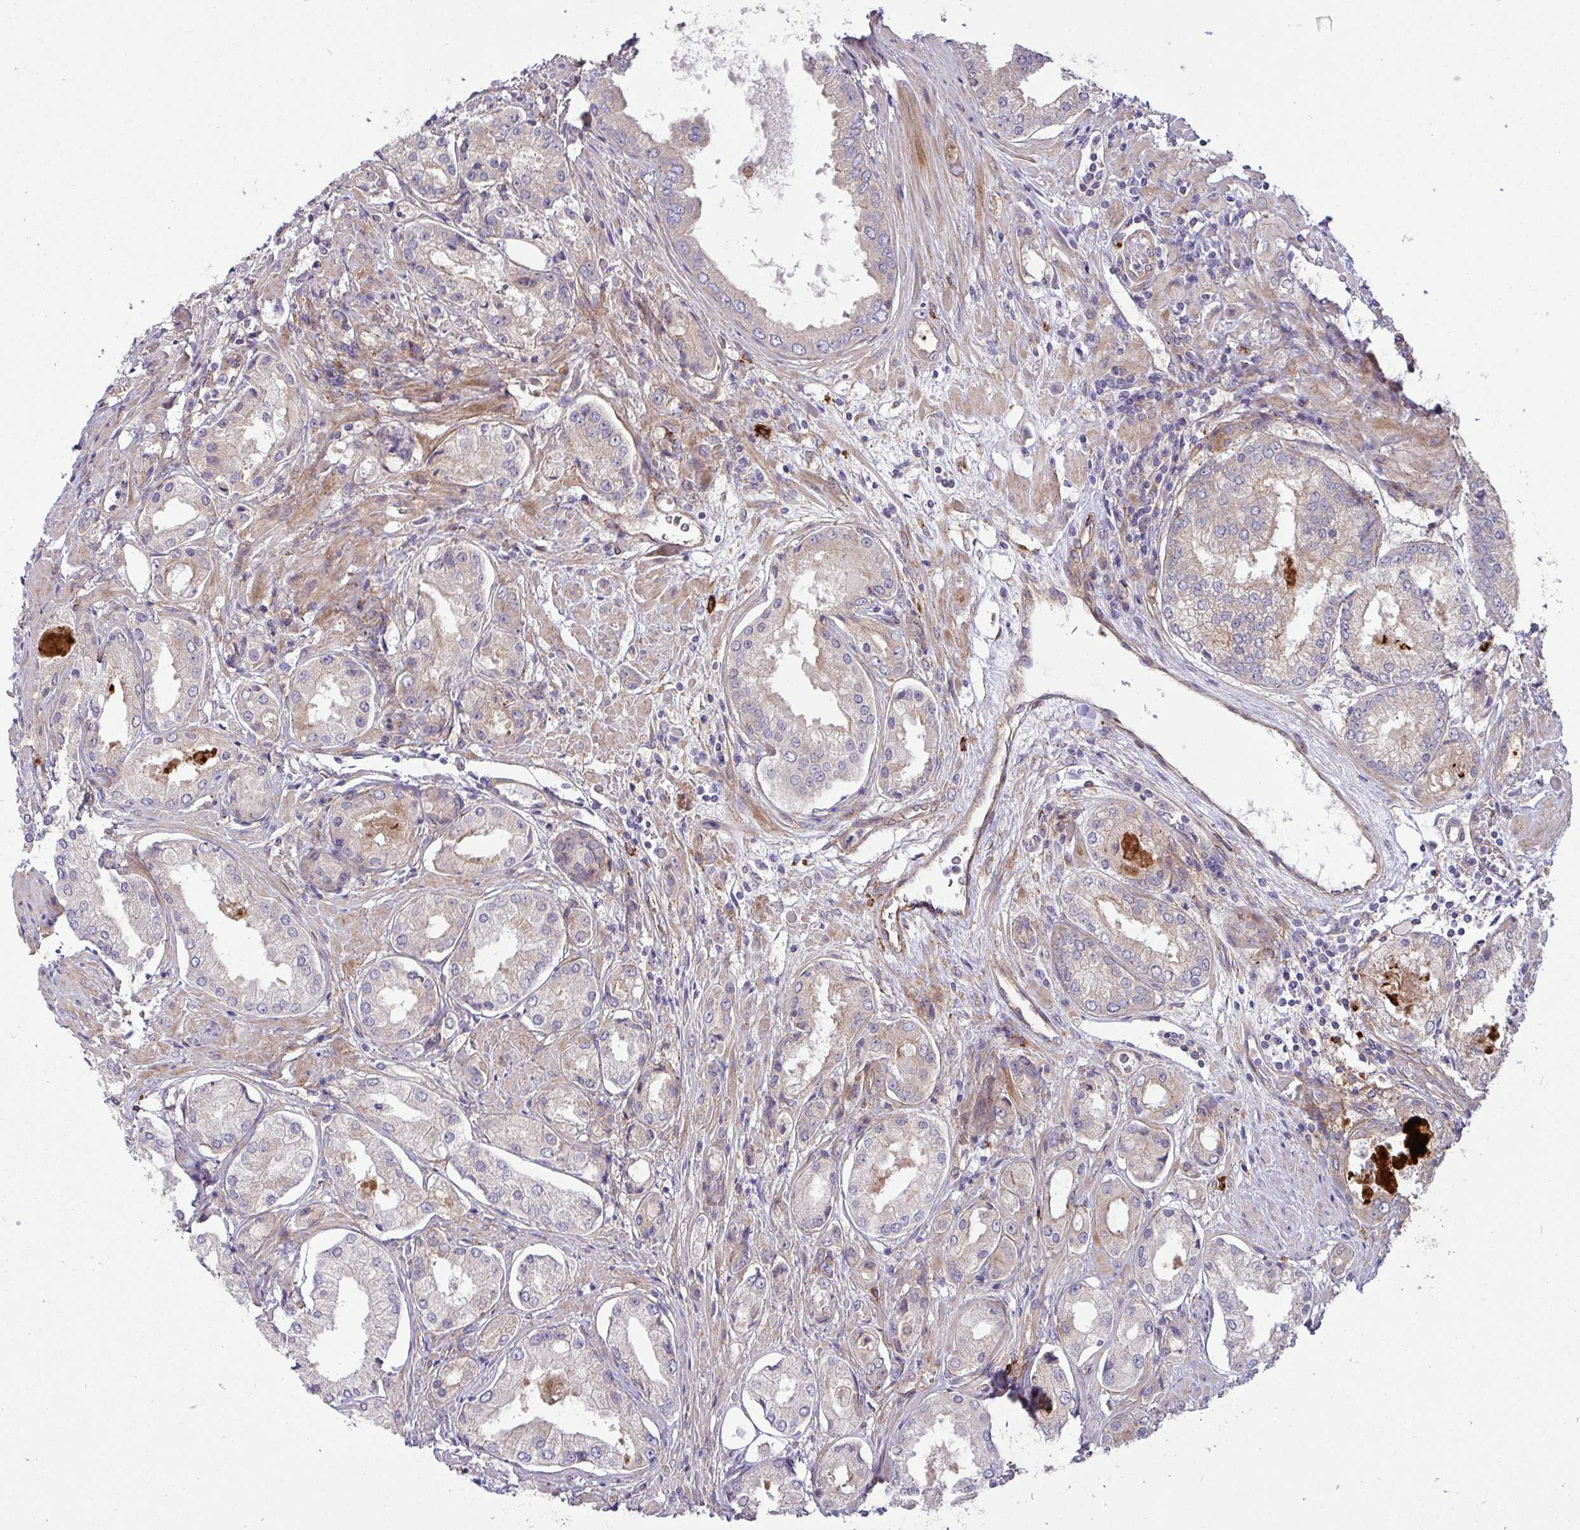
{"staining": {"intensity": "negative", "quantity": "none", "location": "none"}, "tissue": "prostate cancer", "cell_type": "Tumor cells", "image_type": "cancer", "snomed": [{"axis": "morphology", "description": "Adenocarcinoma, Low grade"}, {"axis": "topography", "description": "Prostate"}], "caption": "Tumor cells are negative for brown protein staining in prostate cancer (adenocarcinoma (low-grade)). (Immunohistochemistry, brightfield microscopy, high magnification).", "gene": "SH2D1B", "patient": {"sex": "male", "age": 68}}